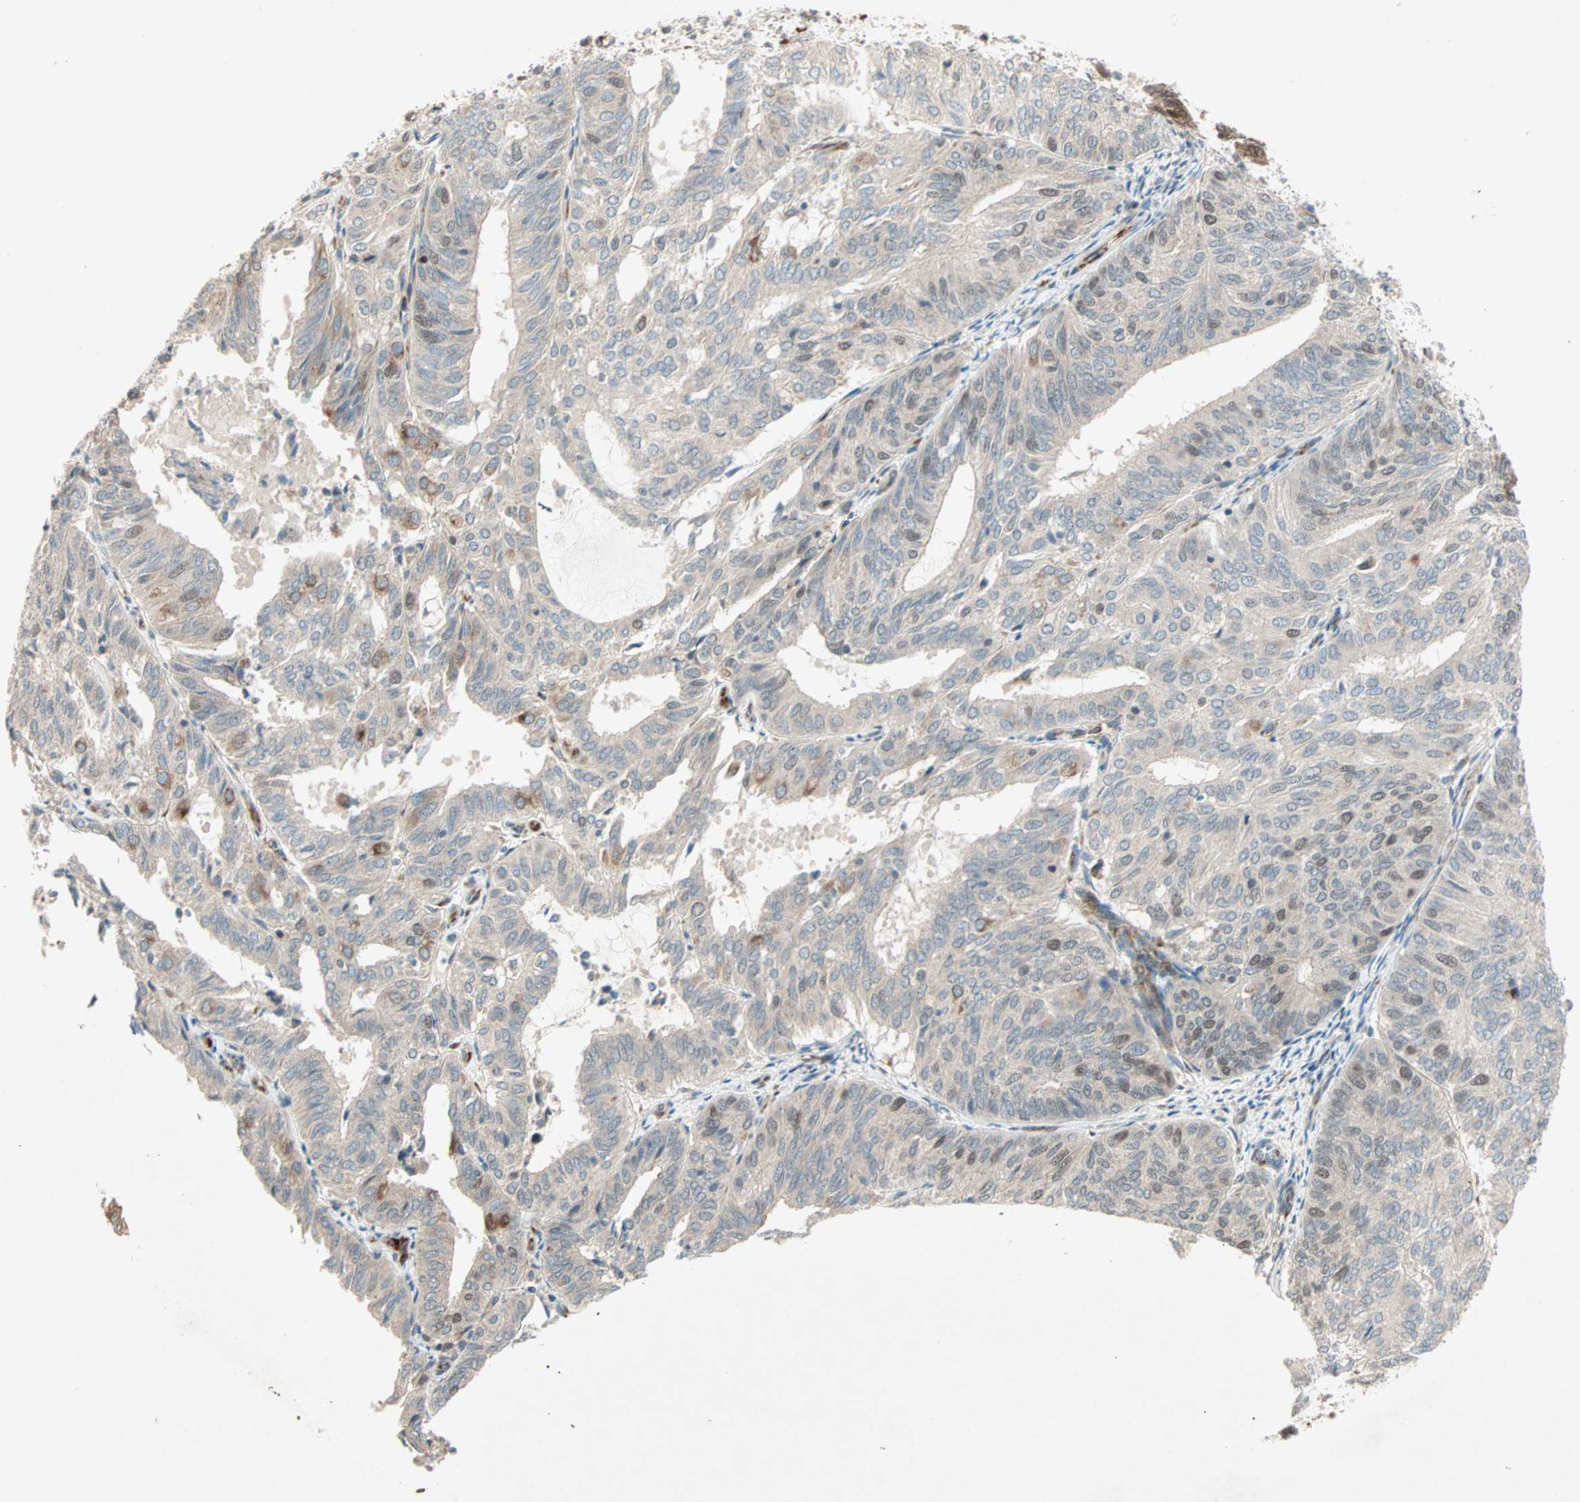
{"staining": {"intensity": "moderate", "quantity": ">75%", "location": "cytoplasmic/membranous"}, "tissue": "endometrial cancer", "cell_type": "Tumor cells", "image_type": "cancer", "snomed": [{"axis": "morphology", "description": "Adenocarcinoma, NOS"}, {"axis": "topography", "description": "Uterus"}], "caption": "The immunohistochemical stain highlights moderate cytoplasmic/membranous staining in tumor cells of endometrial cancer tissue.", "gene": "ZNF37A", "patient": {"sex": "female", "age": 60}}